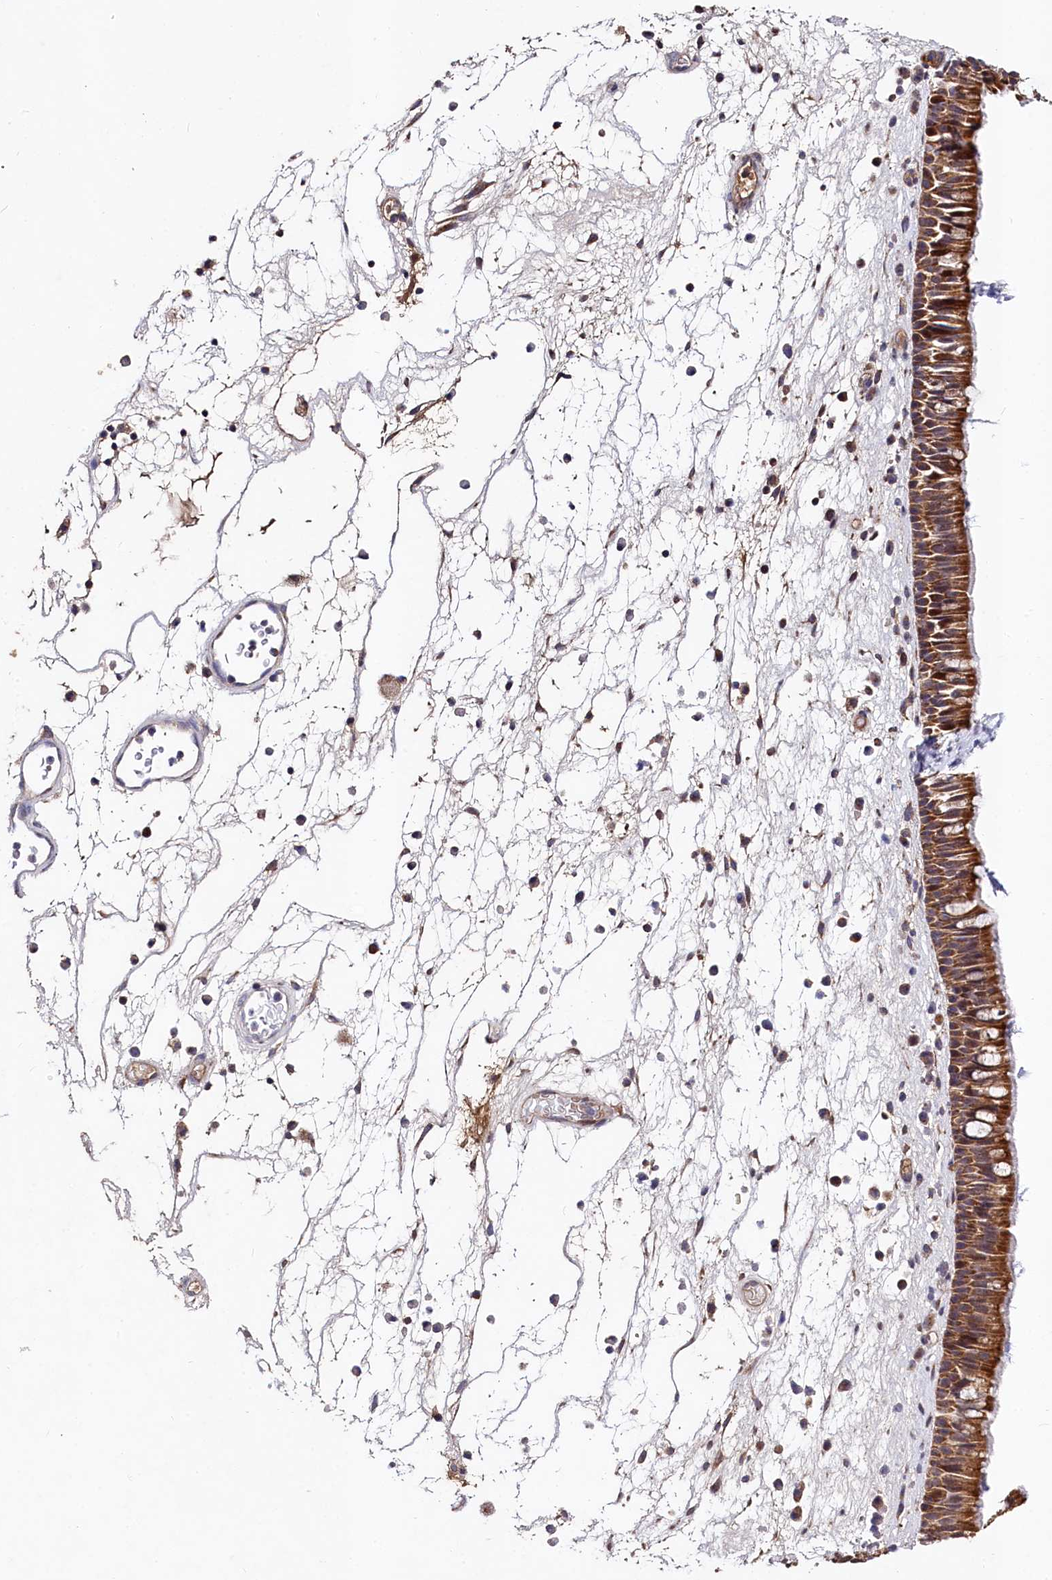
{"staining": {"intensity": "moderate", "quantity": ">75%", "location": "cytoplasmic/membranous"}, "tissue": "nasopharynx", "cell_type": "Respiratory epithelial cells", "image_type": "normal", "snomed": [{"axis": "morphology", "description": "Normal tissue, NOS"}, {"axis": "morphology", "description": "Inflammation, NOS"}, {"axis": "morphology", "description": "Malignant melanoma, Metastatic site"}, {"axis": "topography", "description": "Nasopharynx"}], "caption": "Nasopharynx stained with DAB immunohistochemistry (IHC) reveals medium levels of moderate cytoplasmic/membranous positivity in approximately >75% of respiratory epithelial cells.", "gene": "SPRYD3", "patient": {"sex": "male", "age": 70}}